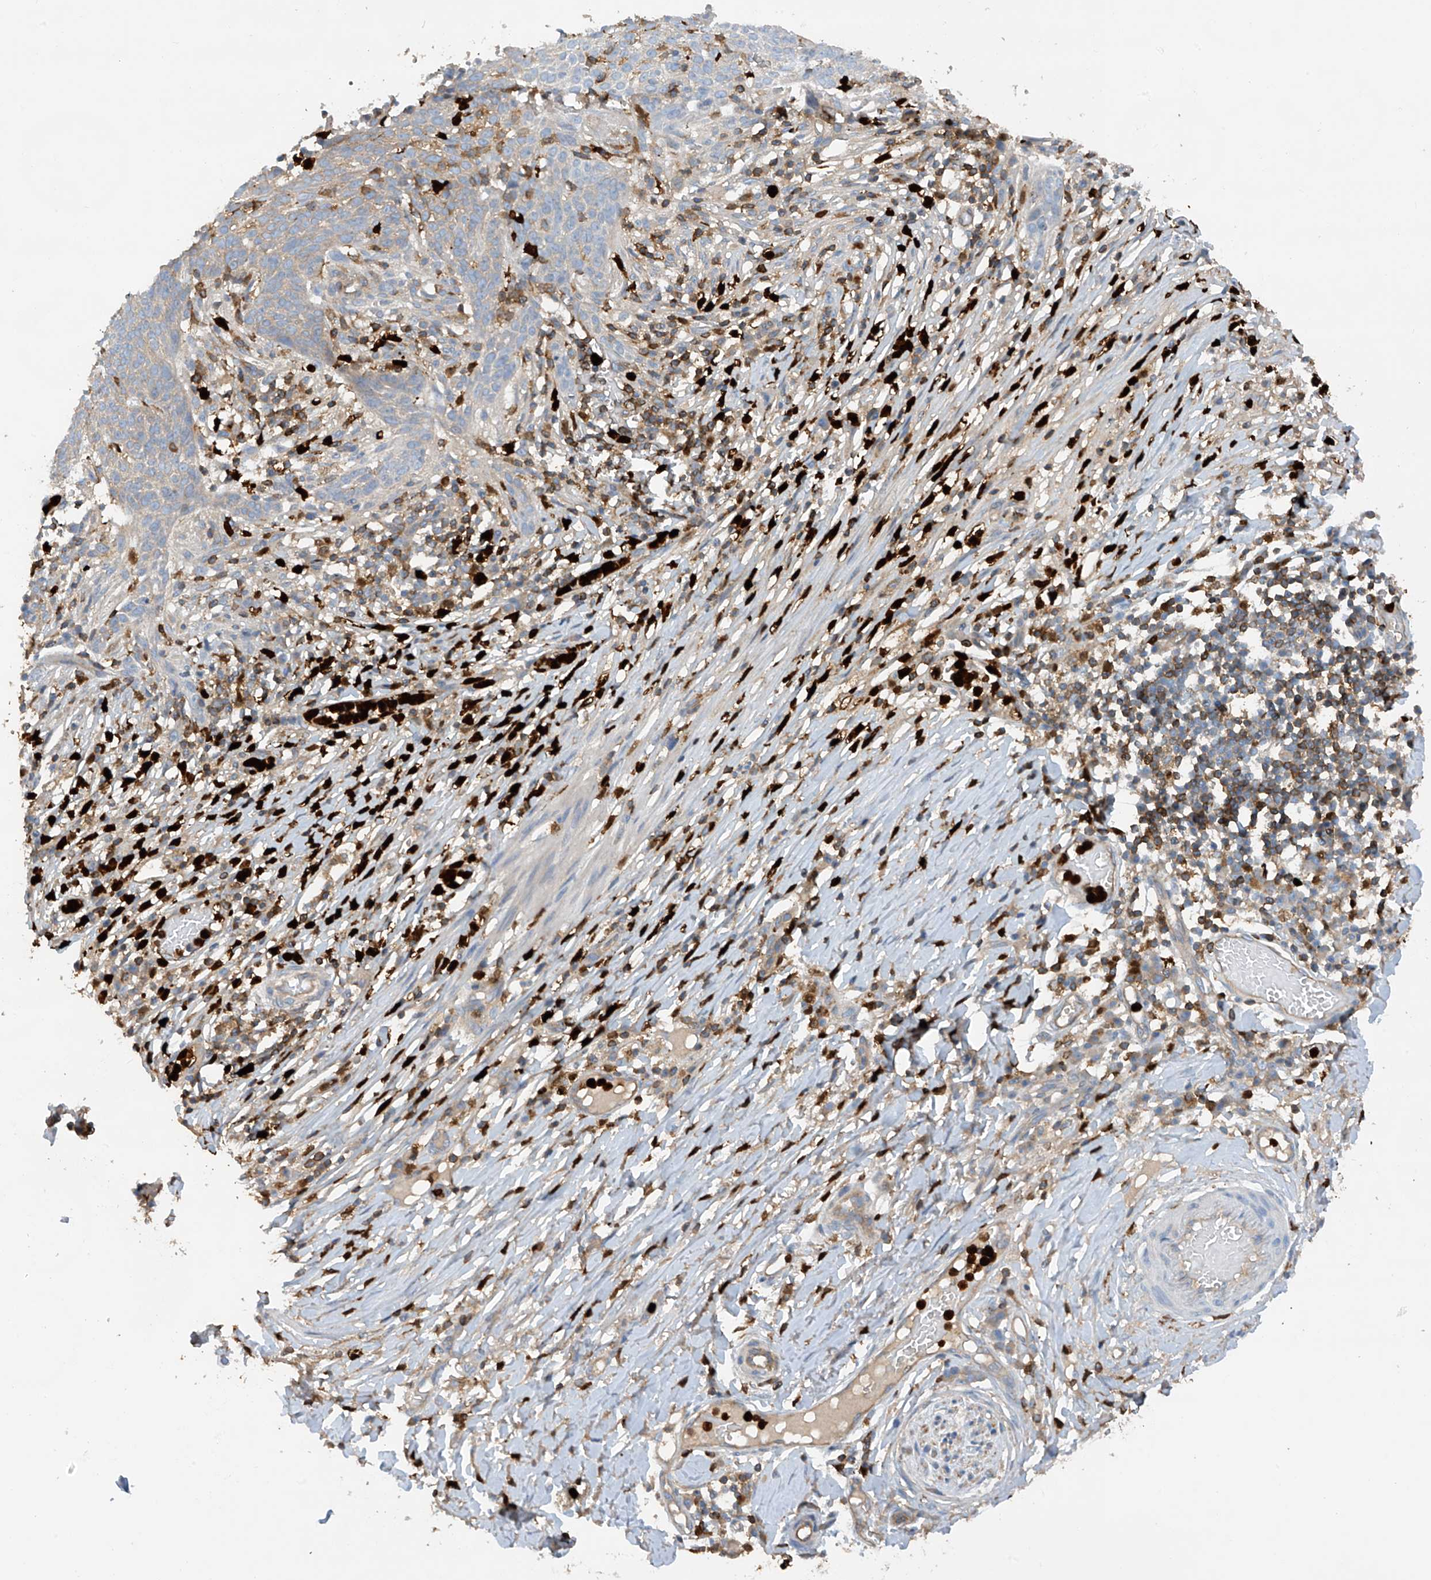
{"staining": {"intensity": "weak", "quantity": "25%-75%", "location": "cytoplasmic/membranous"}, "tissue": "skin cancer", "cell_type": "Tumor cells", "image_type": "cancer", "snomed": [{"axis": "morphology", "description": "Normal tissue, NOS"}, {"axis": "morphology", "description": "Basal cell carcinoma"}, {"axis": "topography", "description": "Skin"}], "caption": "An immunohistochemistry (IHC) photomicrograph of tumor tissue is shown. Protein staining in brown labels weak cytoplasmic/membranous positivity in basal cell carcinoma (skin) within tumor cells.", "gene": "PHACTR2", "patient": {"sex": "male", "age": 64}}